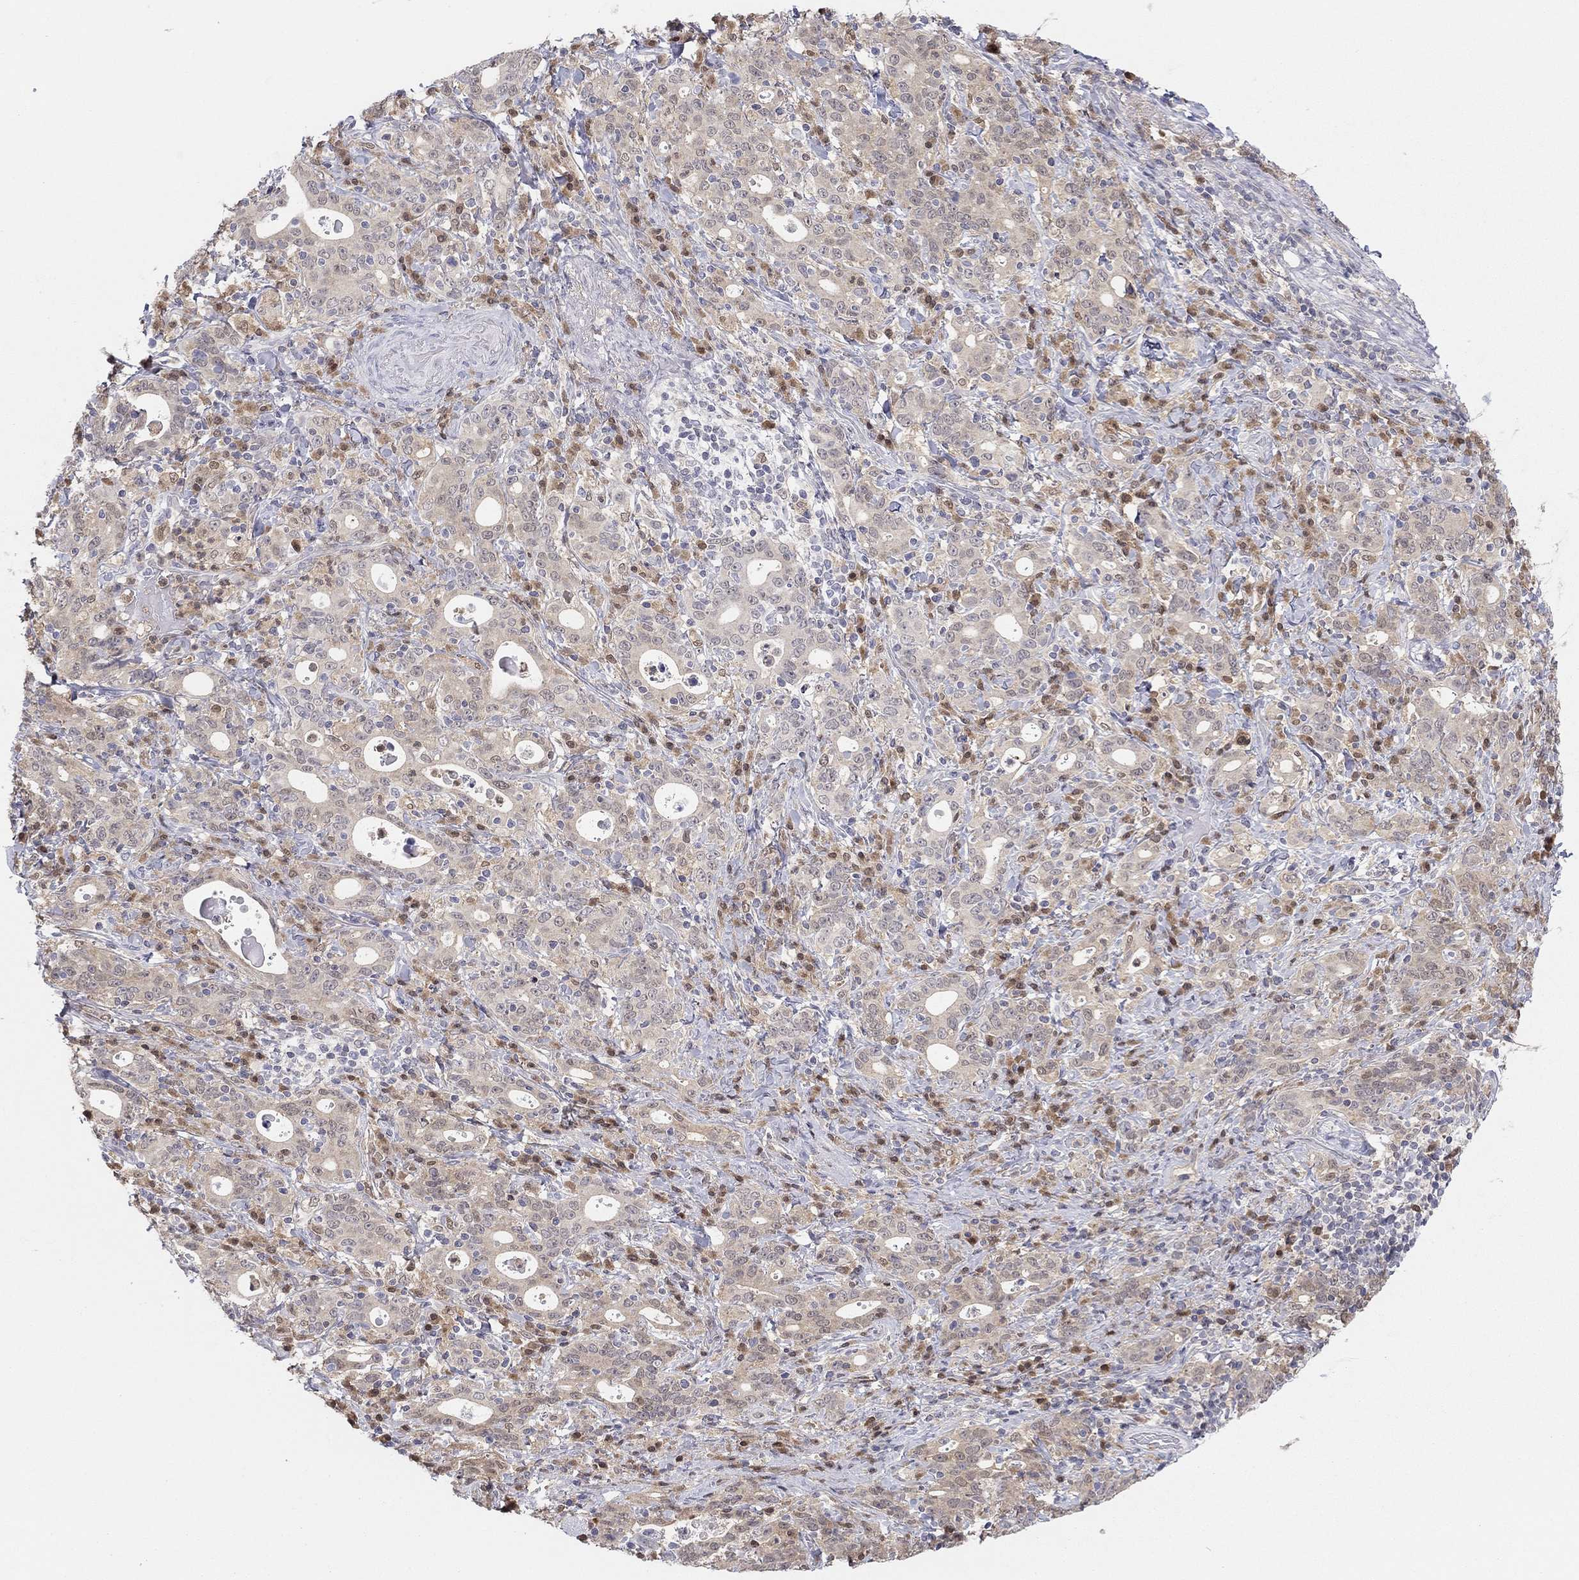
{"staining": {"intensity": "weak", "quantity": ">75%", "location": "cytoplasmic/membranous"}, "tissue": "stomach cancer", "cell_type": "Tumor cells", "image_type": "cancer", "snomed": [{"axis": "morphology", "description": "Adenocarcinoma, NOS"}, {"axis": "topography", "description": "Stomach"}], "caption": "A brown stain shows weak cytoplasmic/membranous staining of a protein in human stomach cancer tumor cells. The protein is shown in brown color, while the nuclei are stained blue.", "gene": "PDXK", "patient": {"sex": "male", "age": 79}}